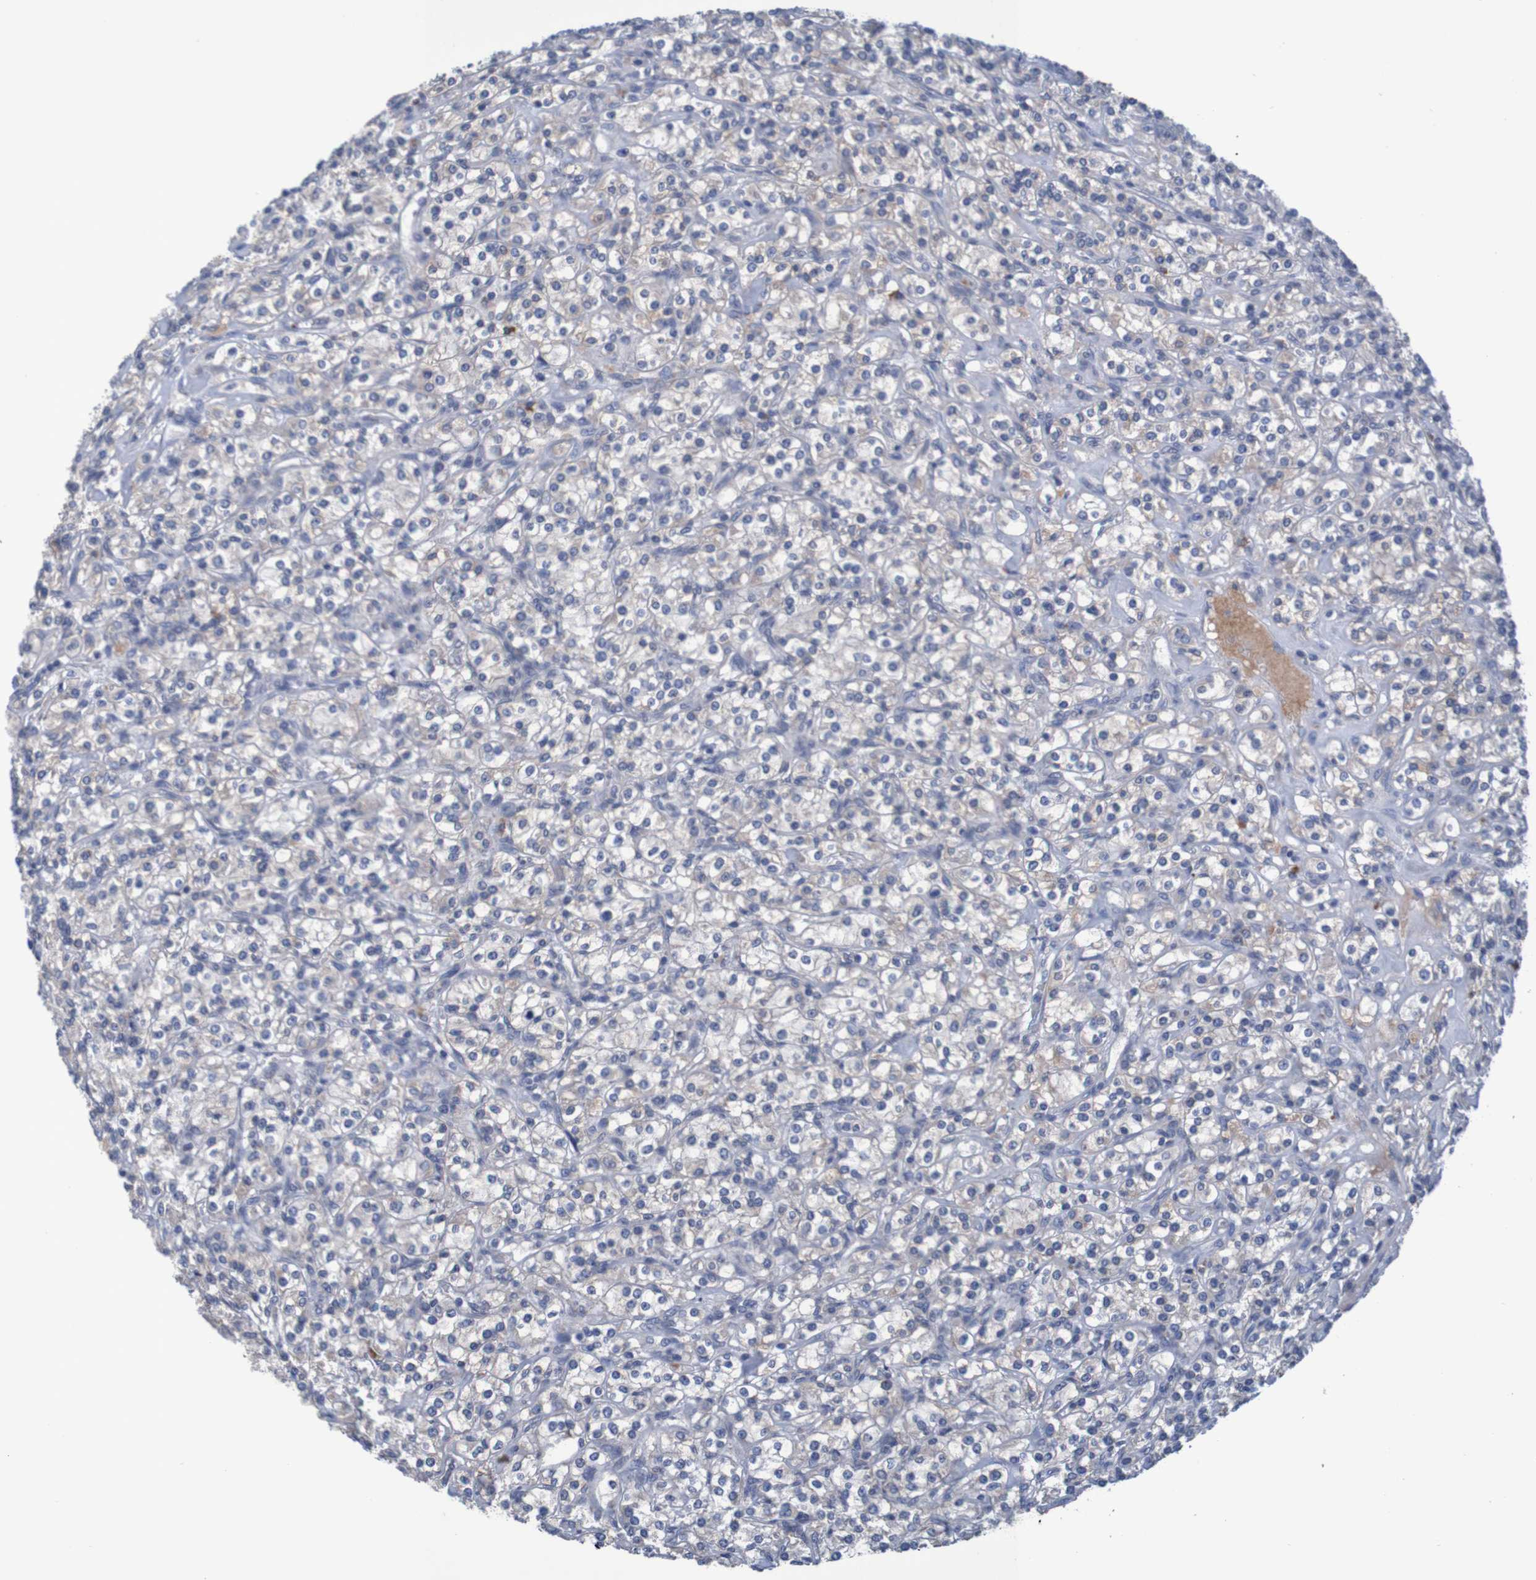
{"staining": {"intensity": "weak", "quantity": "25%-75%", "location": "cytoplasmic/membranous"}, "tissue": "renal cancer", "cell_type": "Tumor cells", "image_type": "cancer", "snomed": [{"axis": "morphology", "description": "Adenocarcinoma, NOS"}, {"axis": "topography", "description": "Kidney"}], "caption": "Protein analysis of renal adenocarcinoma tissue displays weak cytoplasmic/membranous positivity in about 25%-75% of tumor cells.", "gene": "LTA", "patient": {"sex": "male", "age": 77}}